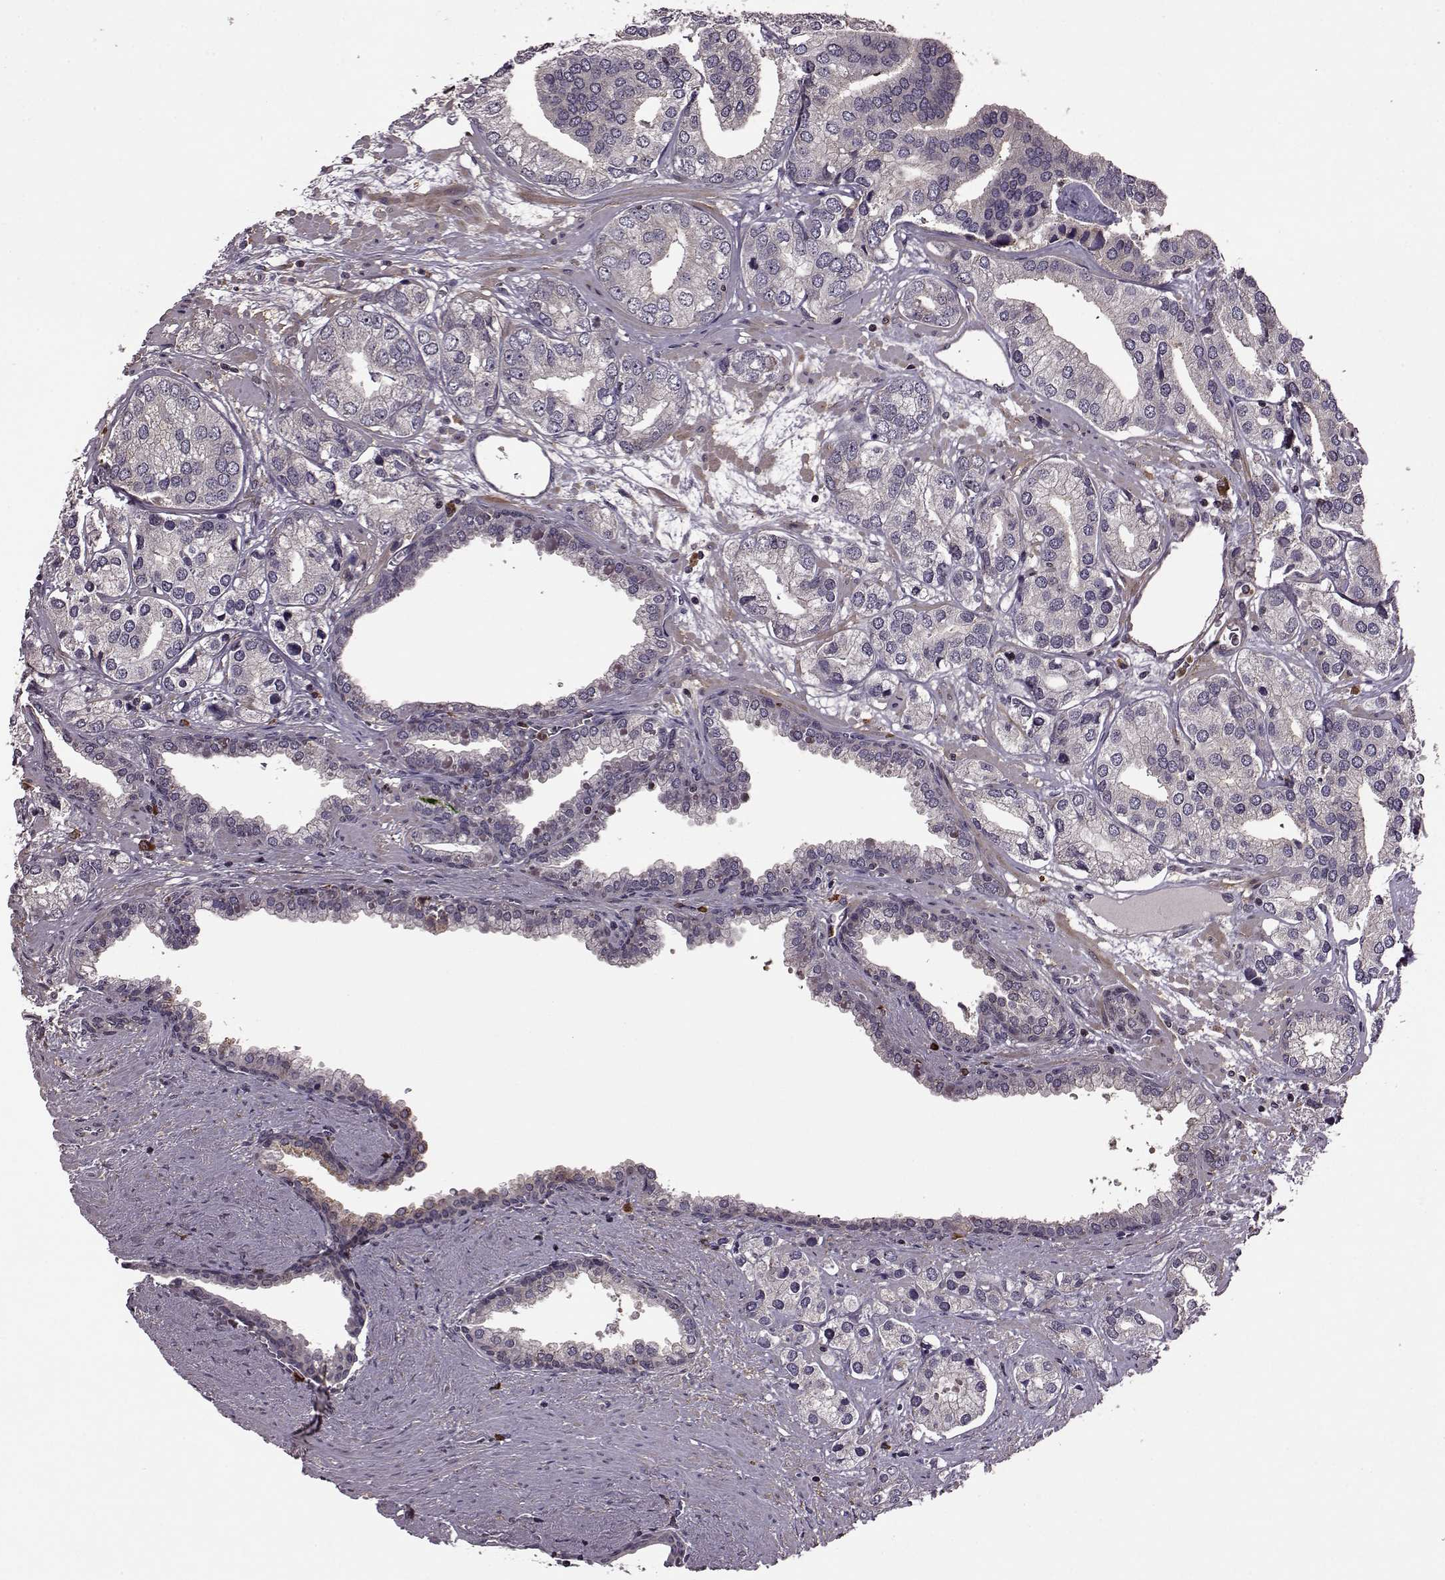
{"staining": {"intensity": "negative", "quantity": "none", "location": "none"}, "tissue": "prostate cancer", "cell_type": "Tumor cells", "image_type": "cancer", "snomed": [{"axis": "morphology", "description": "Adenocarcinoma, High grade"}, {"axis": "topography", "description": "Prostate"}], "caption": "Tumor cells are negative for brown protein staining in prostate cancer (adenocarcinoma (high-grade)). (DAB immunohistochemistry (IHC) with hematoxylin counter stain).", "gene": "TRMU", "patient": {"sex": "male", "age": 58}}